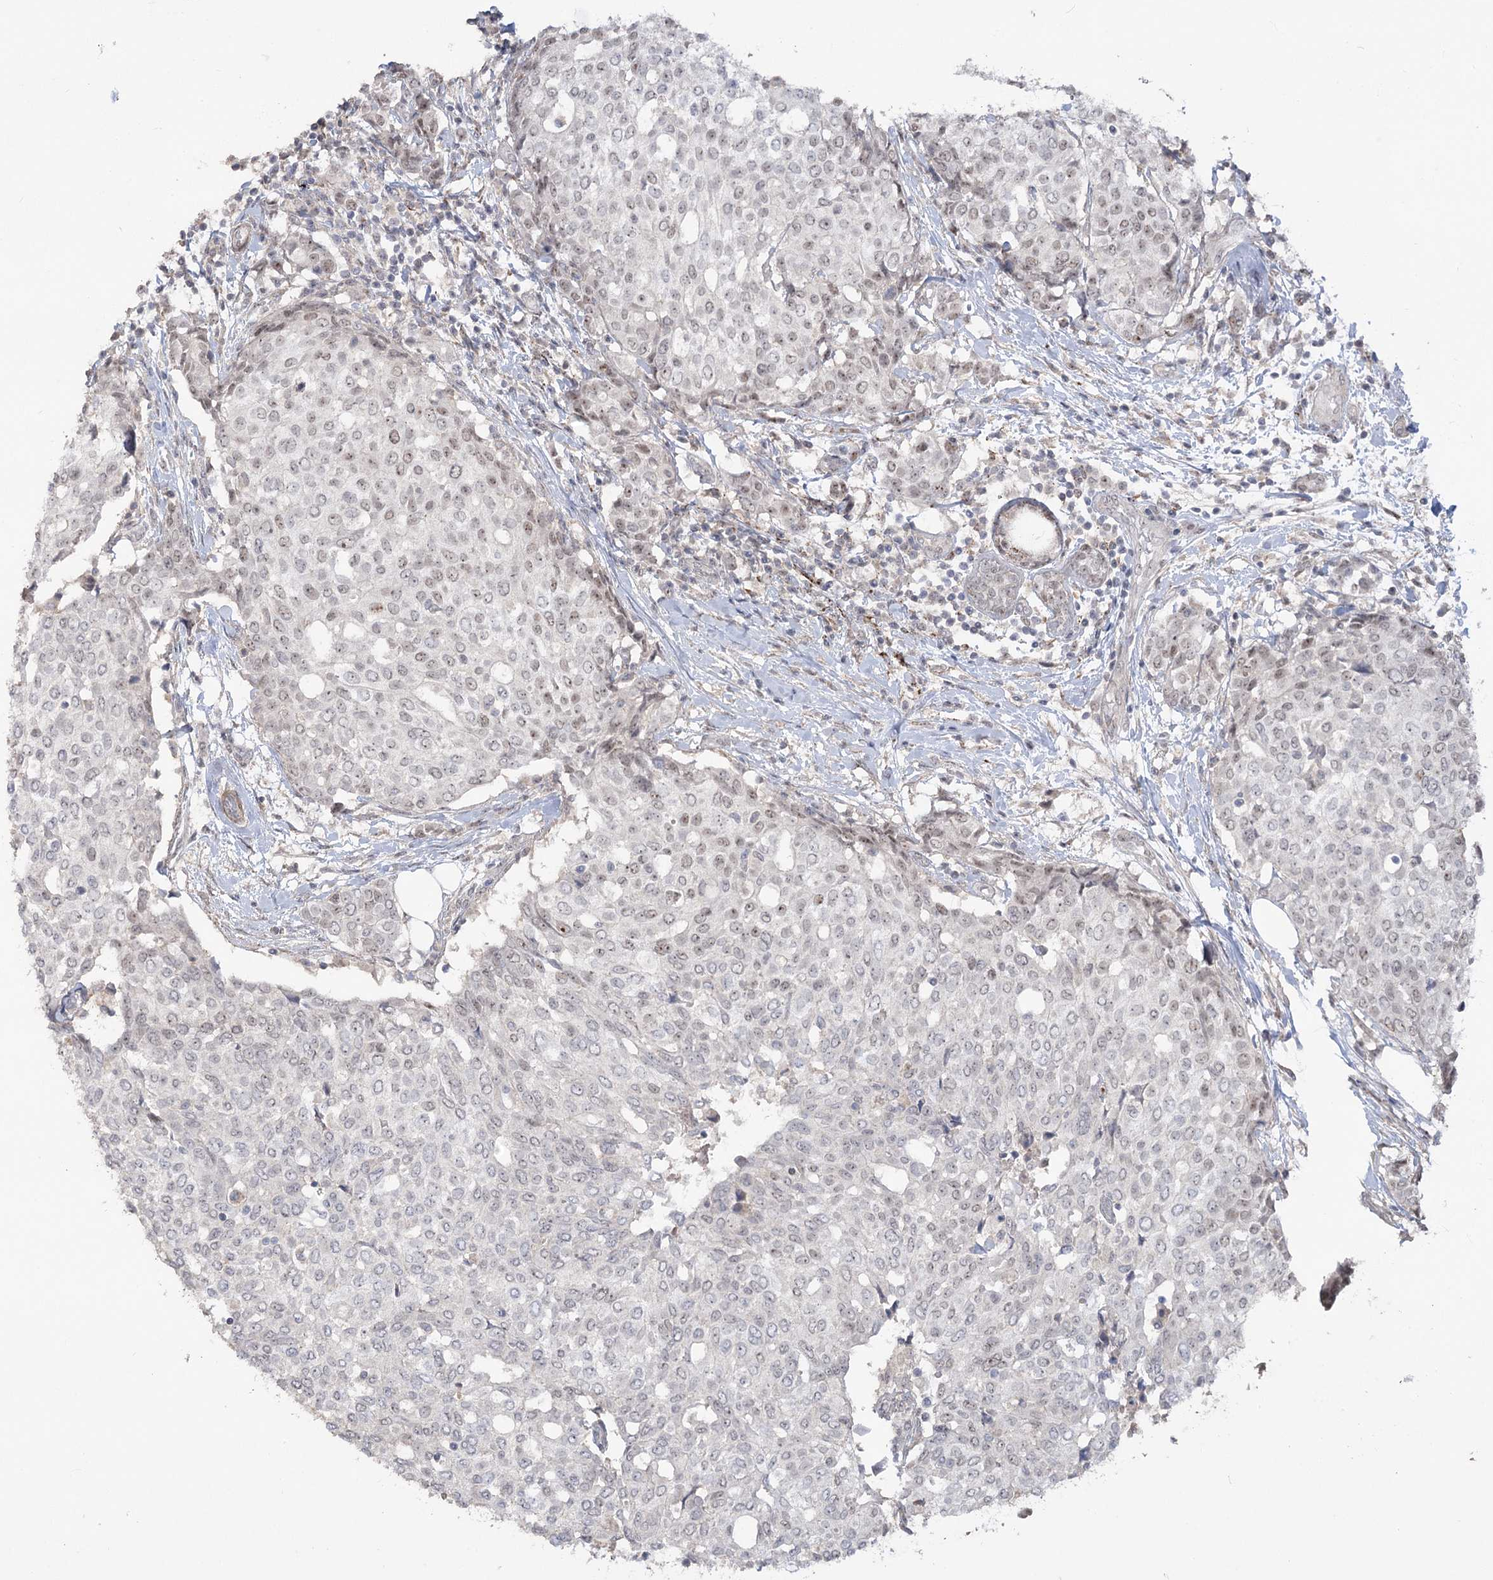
{"staining": {"intensity": "weak", "quantity": "<25%", "location": "nuclear"}, "tissue": "breast cancer", "cell_type": "Tumor cells", "image_type": "cancer", "snomed": [{"axis": "morphology", "description": "Lobular carcinoma"}, {"axis": "topography", "description": "Breast"}], "caption": "Immunohistochemistry (IHC) image of neoplastic tissue: human breast lobular carcinoma stained with DAB (3,3'-diaminobenzidine) demonstrates no significant protein expression in tumor cells.", "gene": "ZSCAN23", "patient": {"sex": "female", "age": 51}}